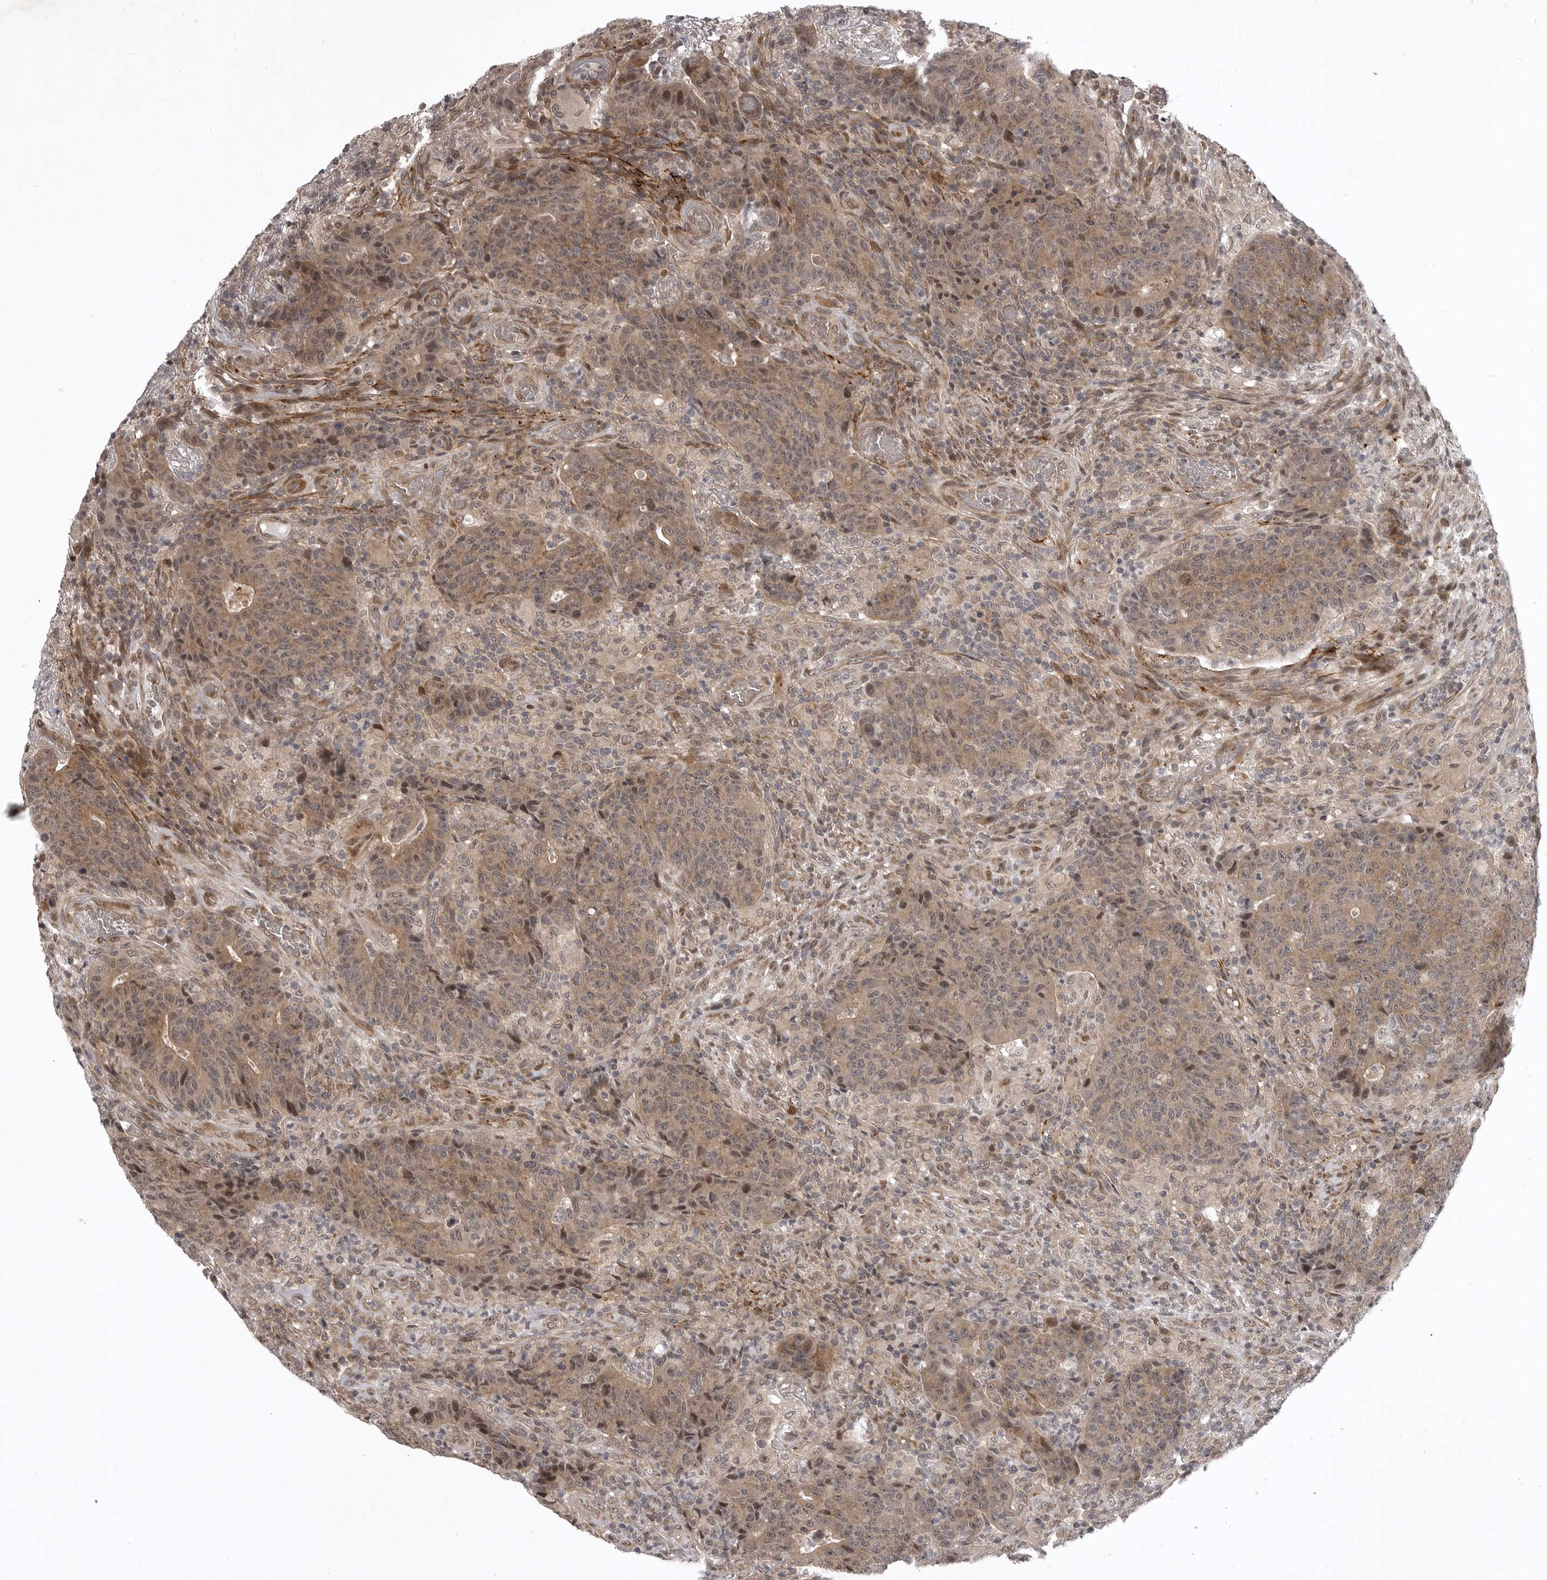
{"staining": {"intensity": "moderate", "quantity": ">75%", "location": "cytoplasmic/membranous,nuclear"}, "tissue": "colorectal cancer", "cell_type": "Tumor cells", "image_type": "cancer", "snomed": [{"axis": "morphology", "description": "Adenocarcinoma, NOS"}, {"axis": "topography", "description": "Colon"}], "caption": "A brown stain highlights moderate cytoplasmic/membranous and nuclear positivity of a protein in adenocarcinoma (colorectal) tumor cells.", "gene": "SNX16", "patient": {"sex": "female", "age": 75}}